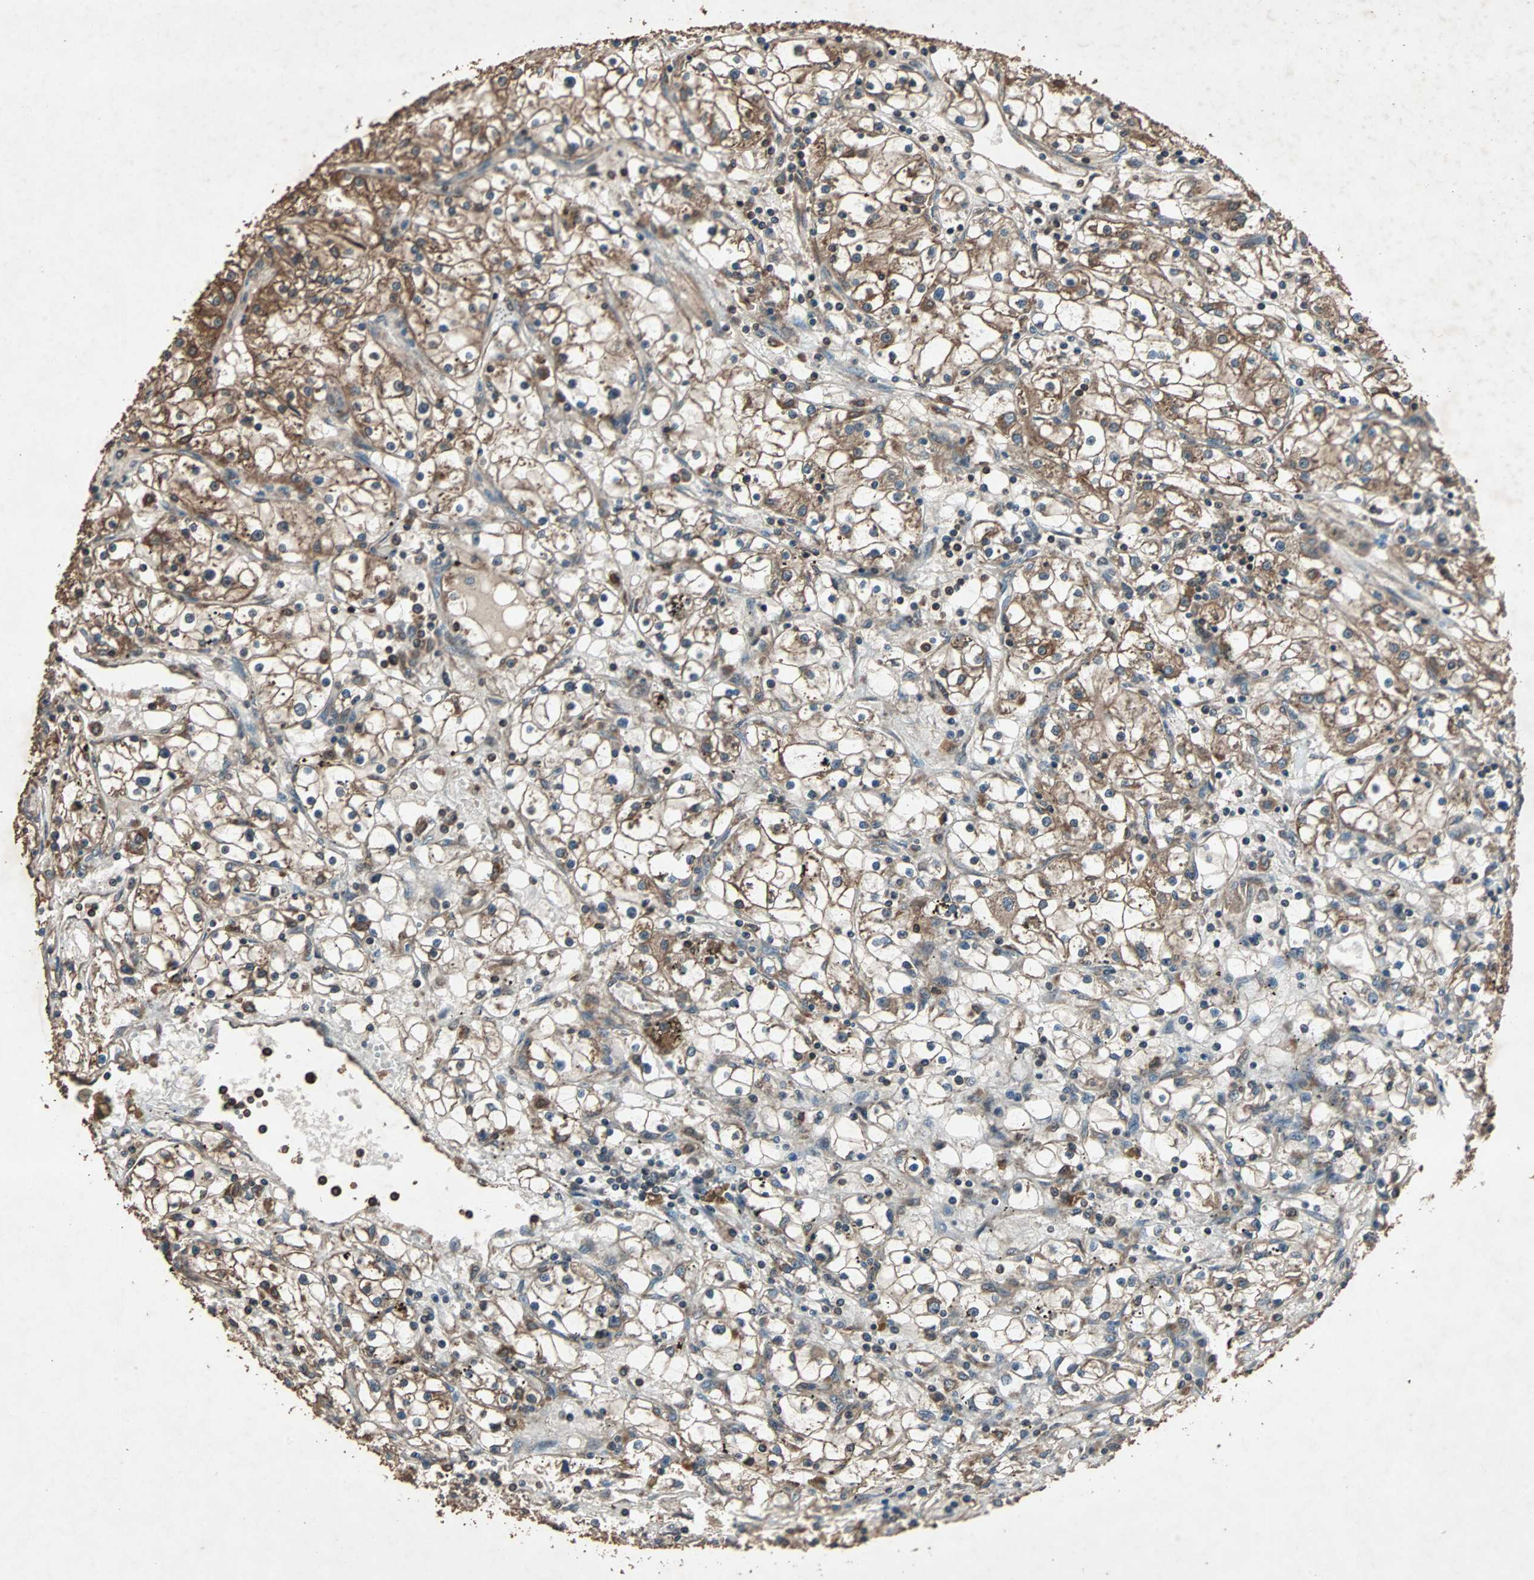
{"staining": {"intensity": "moderate", "quantity": ">75%", "location": "cytoplasmic/membranous"}, "tissue": "renal cancer", "cell_type": "Tumor cells", "image_type": "cancer", "snomed": [{"axis": "morphology", "description": "Adenocarcinoma, NOS"}, {"axis": "topography", "description": "Kidney"}], "caption": "The histopathology image exhibits immunohistochemical staining of renal cancer. There is moderate cytoplasmic/membranous expression is identified in about >75% of tumor cells.", "gene": "LAMTOR5", "patient": {"sex": "male", "age": 56}}